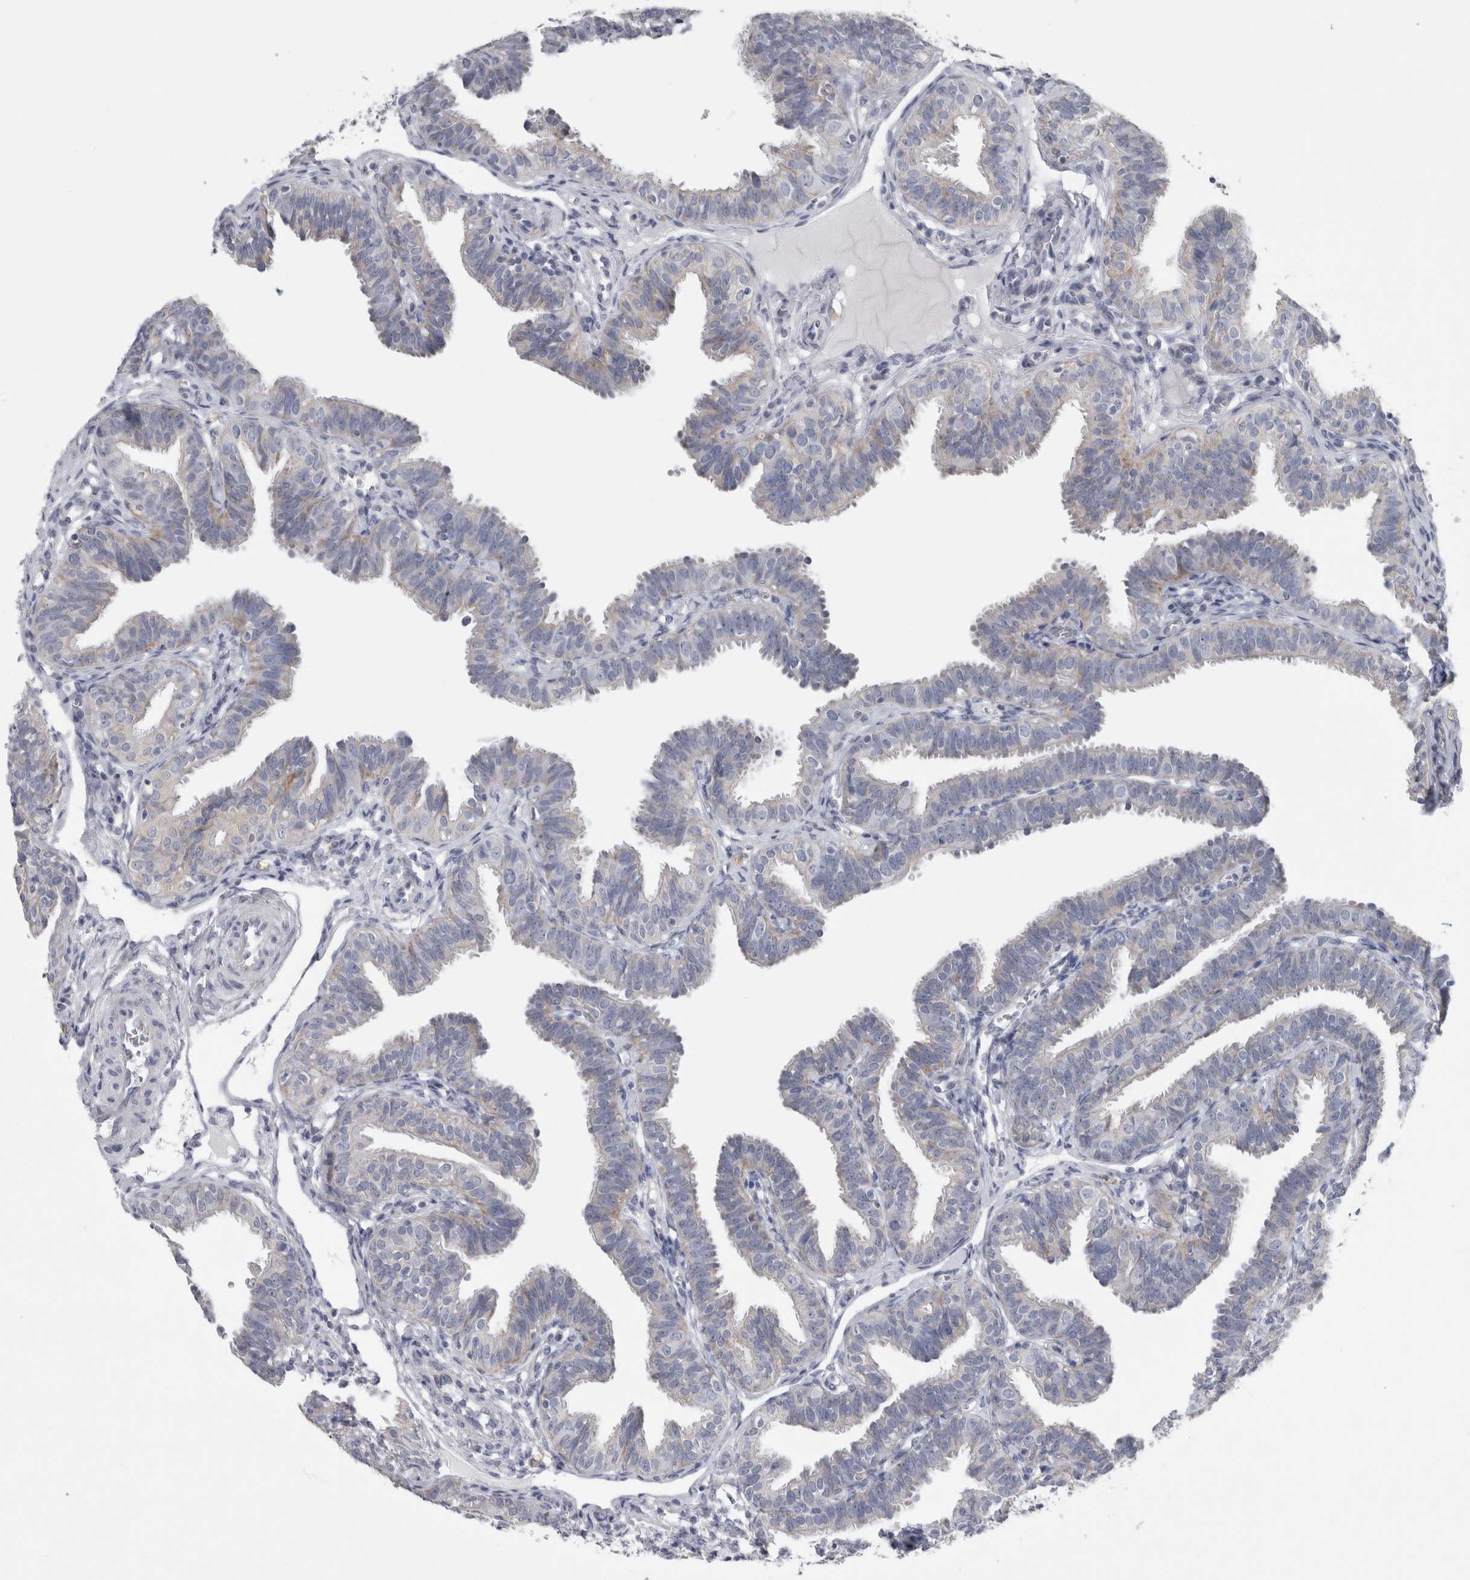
{"staining": {"intensity": "moderate", "quantity": "<25%", "location": "cytoplasmic/membranous"}, "tissue": "fallopian tube", "cell_type": "Glandular cells", "image_type": "normal", "snomed": [{"axis": "morphology", "description": "Normal tissue, NOS"}, {"axis": "topography", "description": "Fallopian tube"}], "caption": "The histopathology image reveals immunohistochemical staining of benign fallopian tube. There is moderate cytoplasmic/membranous expression is present in about <25% of glandular cells.", "gene": "FXYD7", "patient": {"sex": "female", "age": 35}}